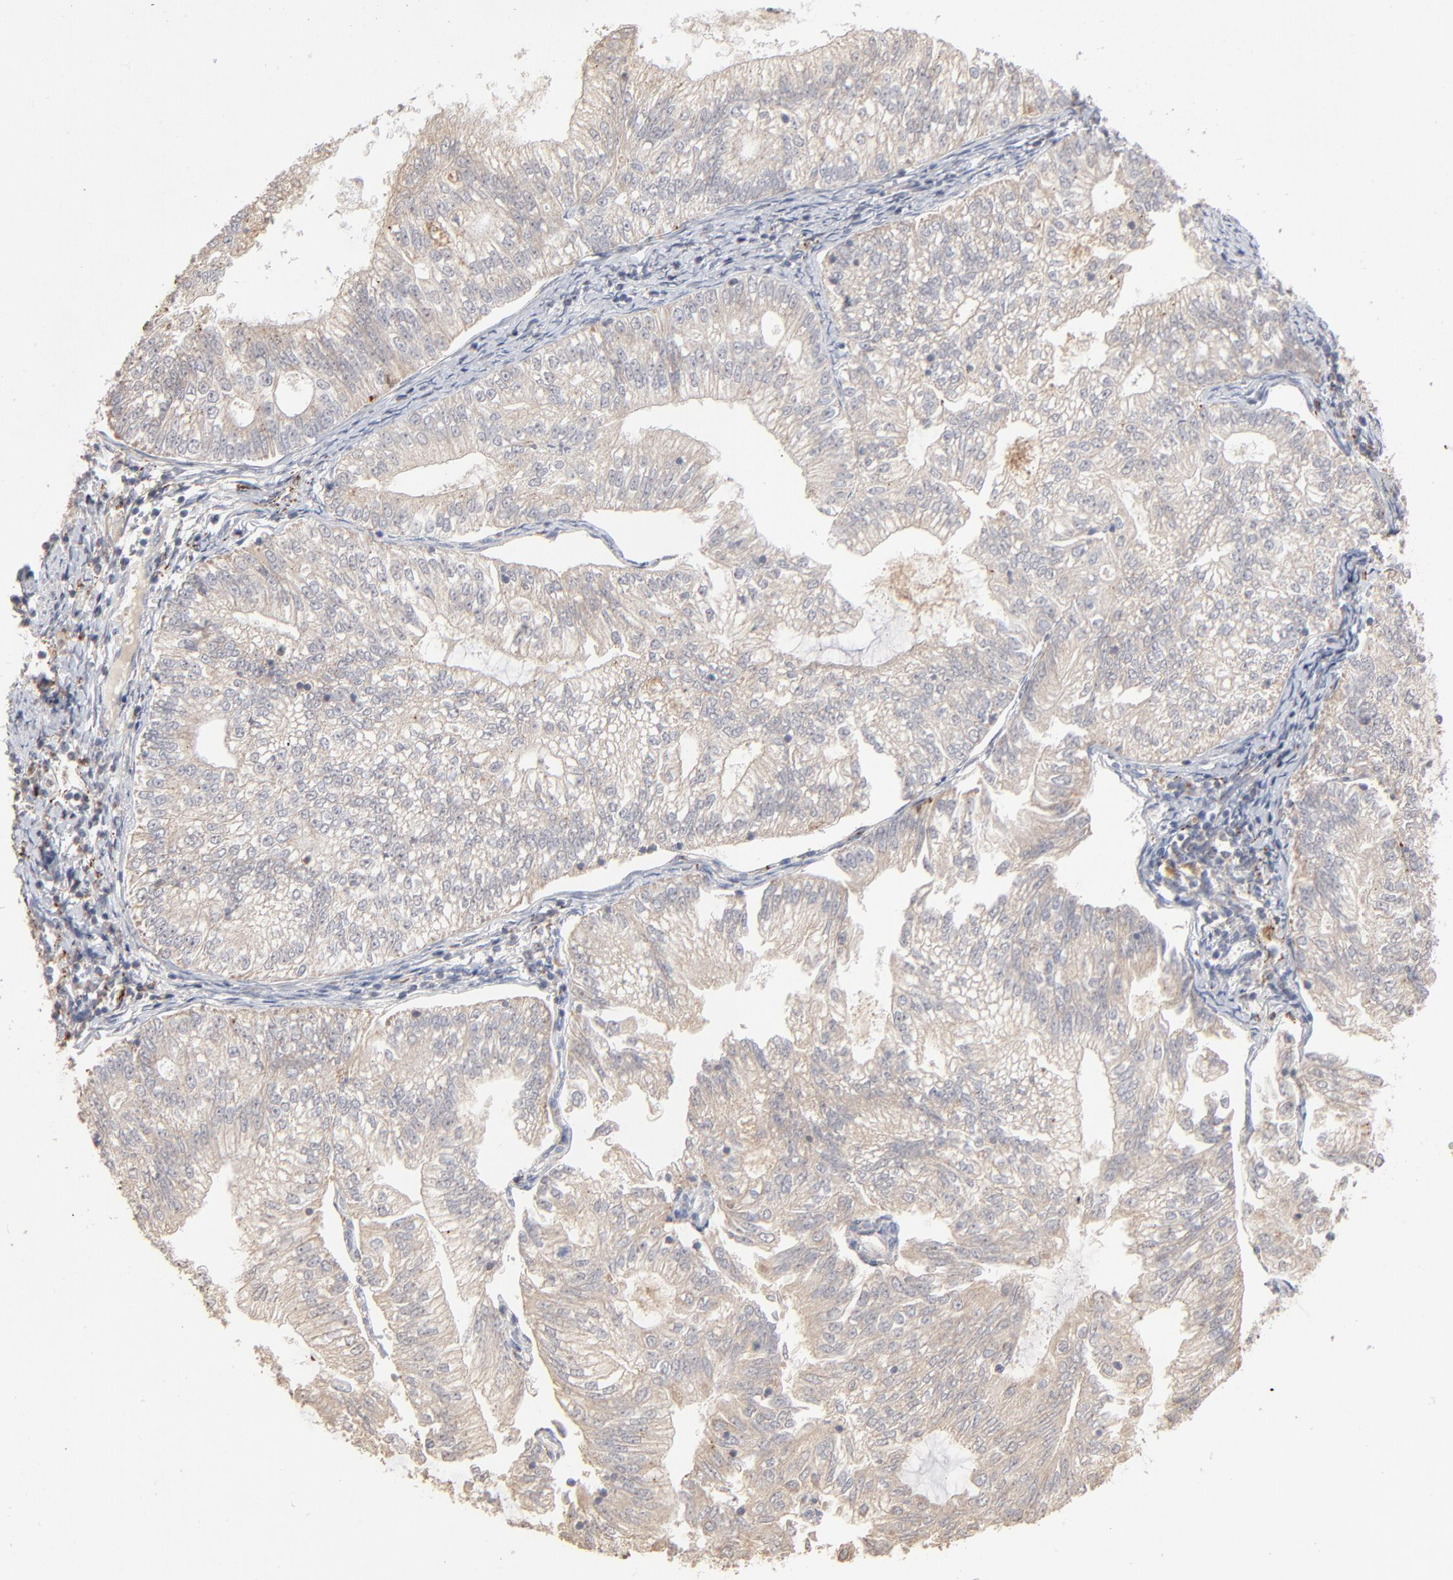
{"staining": {"intensity": "negative", "quantity": "none", "location": "none"}, "tissue": "endometrial cancer", "cell_type": "Tumor cells", "image_type": "cancer", "snomed": [{"axis": "morphology", "description": "Adenocarcinoma, NOS"}, {"axis": "topography", "description": "Endometrium"}], "caption": "The micrograph reveals no staining of tumor cells in endometrial adenocarcinoma.", "gene": "POMT2", "patient": {"sex": "female", "age": 69}}